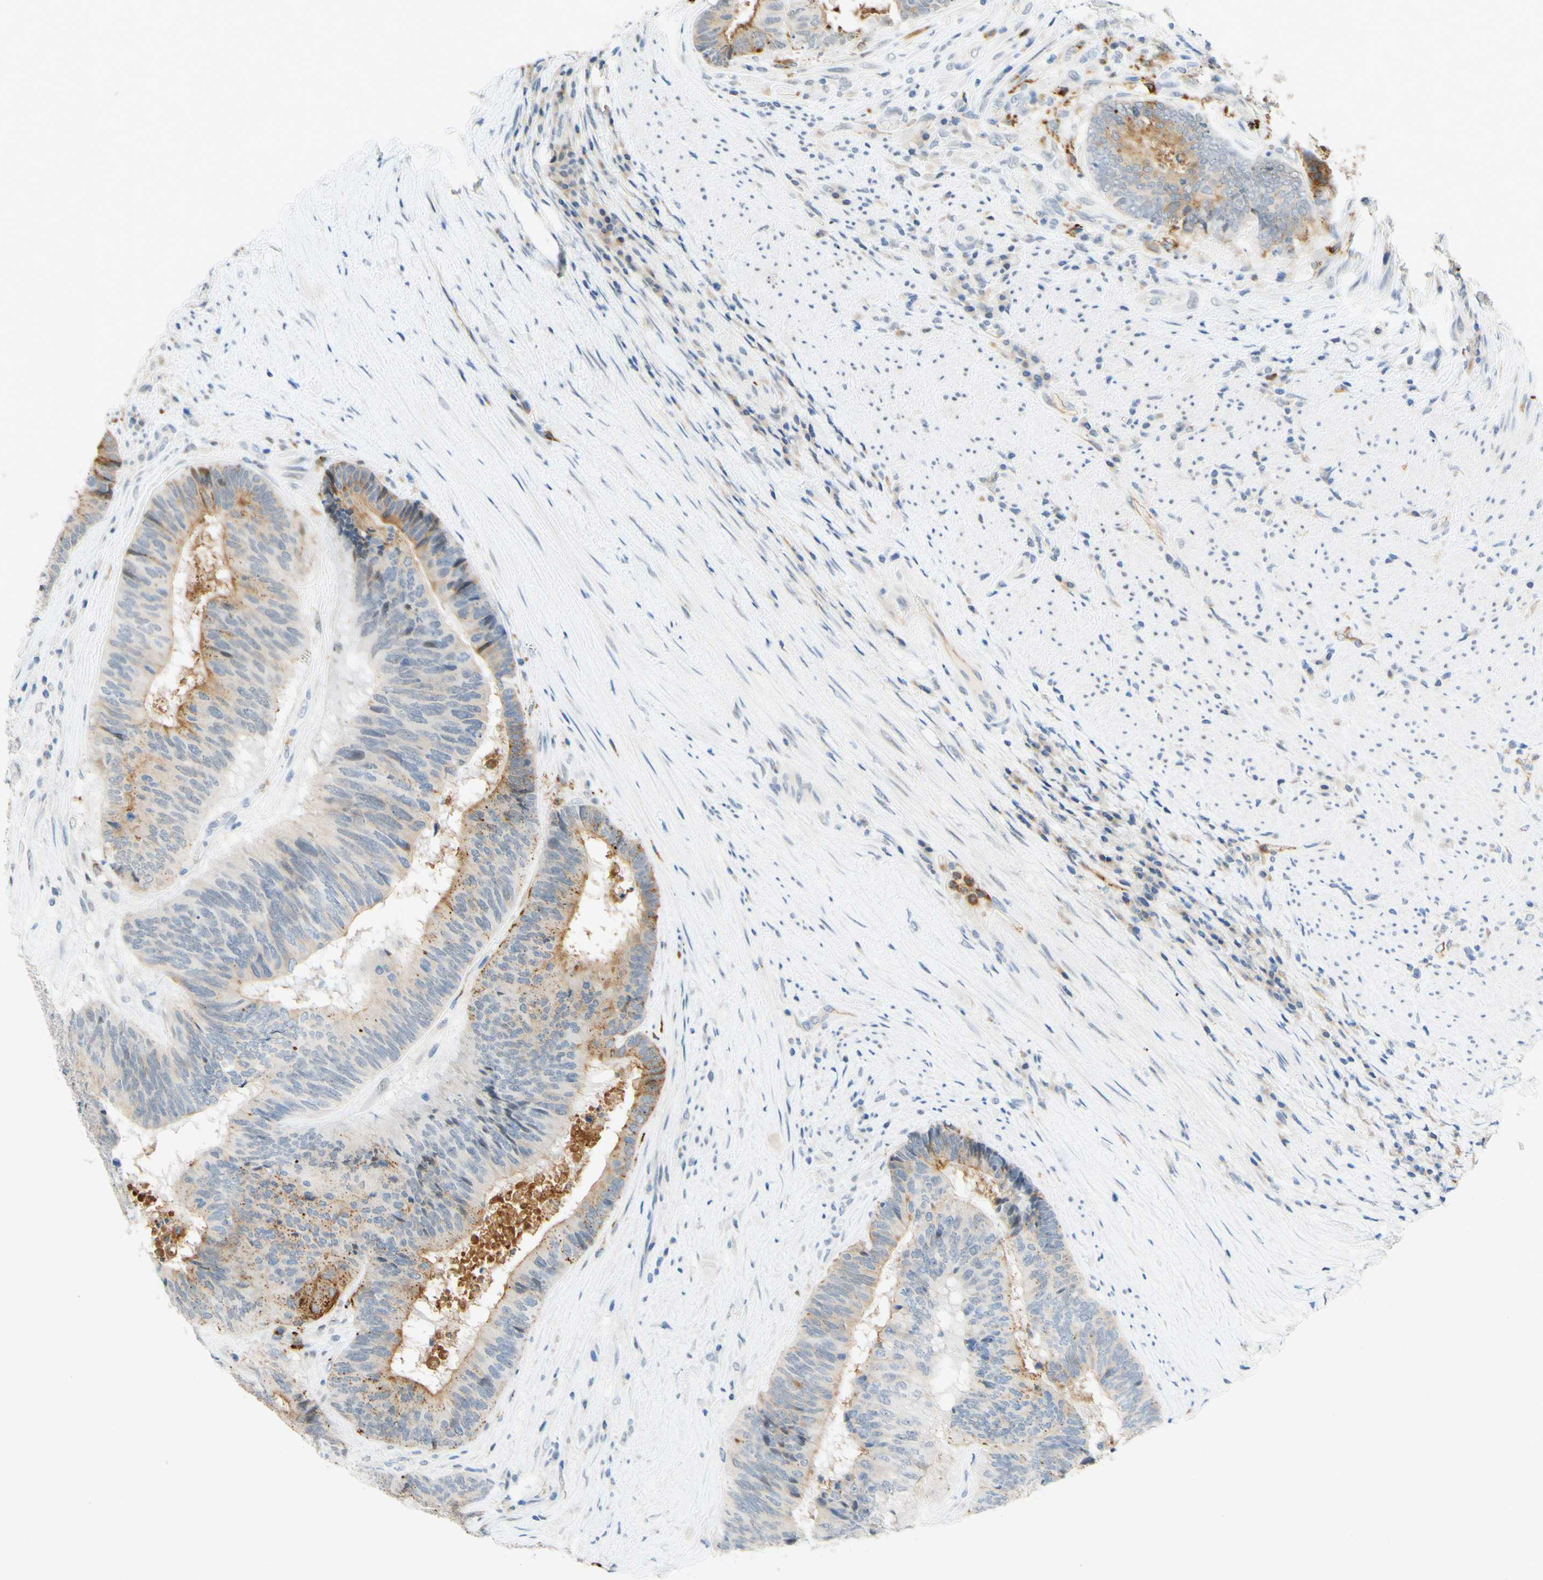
{"staining": {"intensity": "weak", "quantity": "25%-75%", "location": "cytoplasmic/membranous"}, "tissue": "colorectal cancer", "cell_type": "Tumor cells", "image_type": "cancer", "snomed": [{"axis": "morphology", "description": "Adenocarcinoma, NOS"}, {"axis": "topography", "description": "Rectum"}], "caption": "This histopathology image demonstrates immunohistochemistry (IHC) staining of human adenocarcinoma (colorectal), with low weak cytoplasmic/membranous positivity in about 25%-75% of tumor cells.", "gene": "TREM2", "patient": {"sex": "male", "age": 72}}